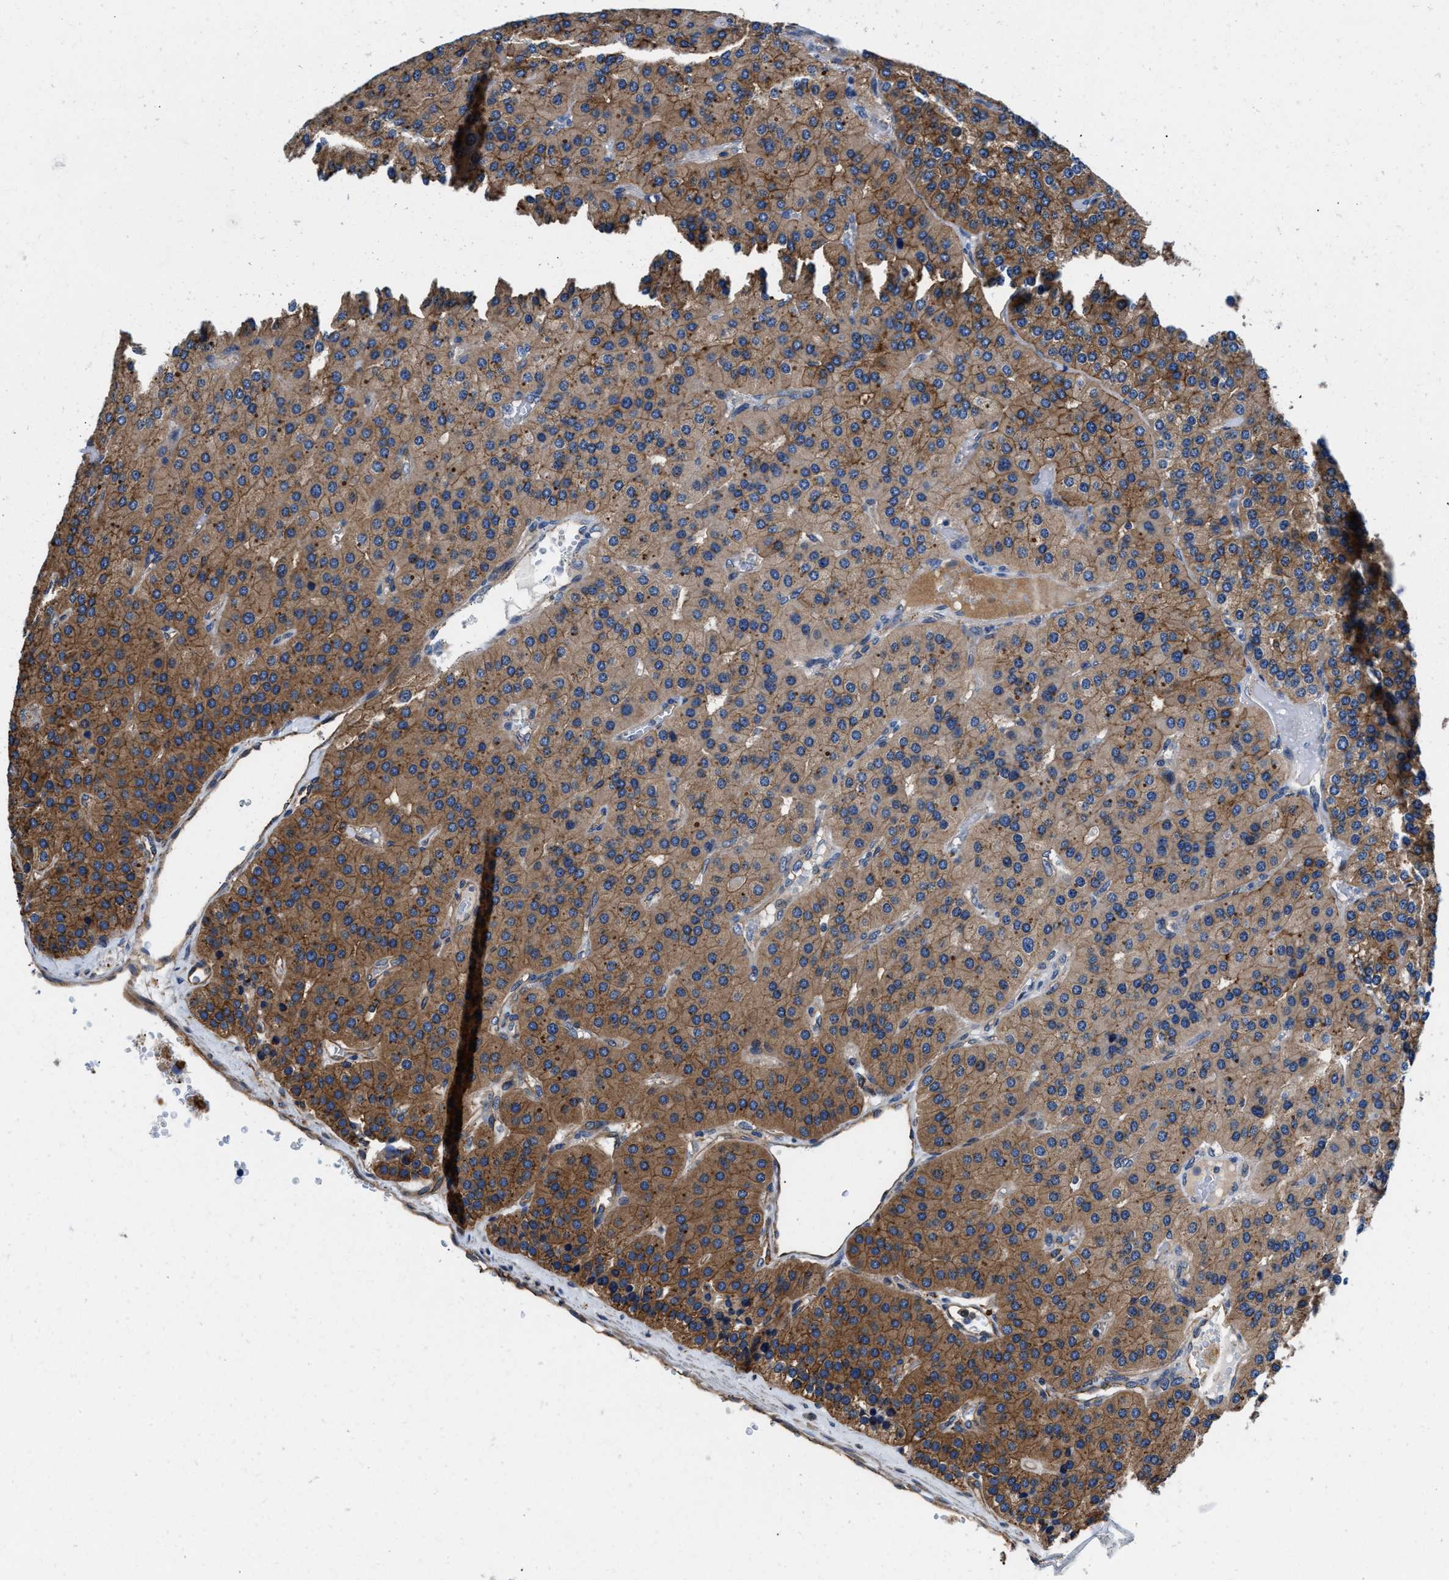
{"staining": {"intensity": "moderate", "quantity": ">75%", "location": "cytoplasmic/membranous"}, "tissue": "parathyroid gland", "cell_type": "Glandular cells", "image_type": "normal", "snomed": [{"axis": "morphology", "description": "Normal tissue, NOS"}, {"axis": "morphology", "description": "Adenoma, NOS"}, {"axis": "topography", "description": "Parathyroid gland"}], "caption": "Moderate cytoplasmic/membranous positivity for a protein is seen in approximately >75% of glandular cells of benign parathyroid gland using immunohistochemistry.", "gene": "PPP1R9B", "patient": {"sex": "female", "age": 86}}